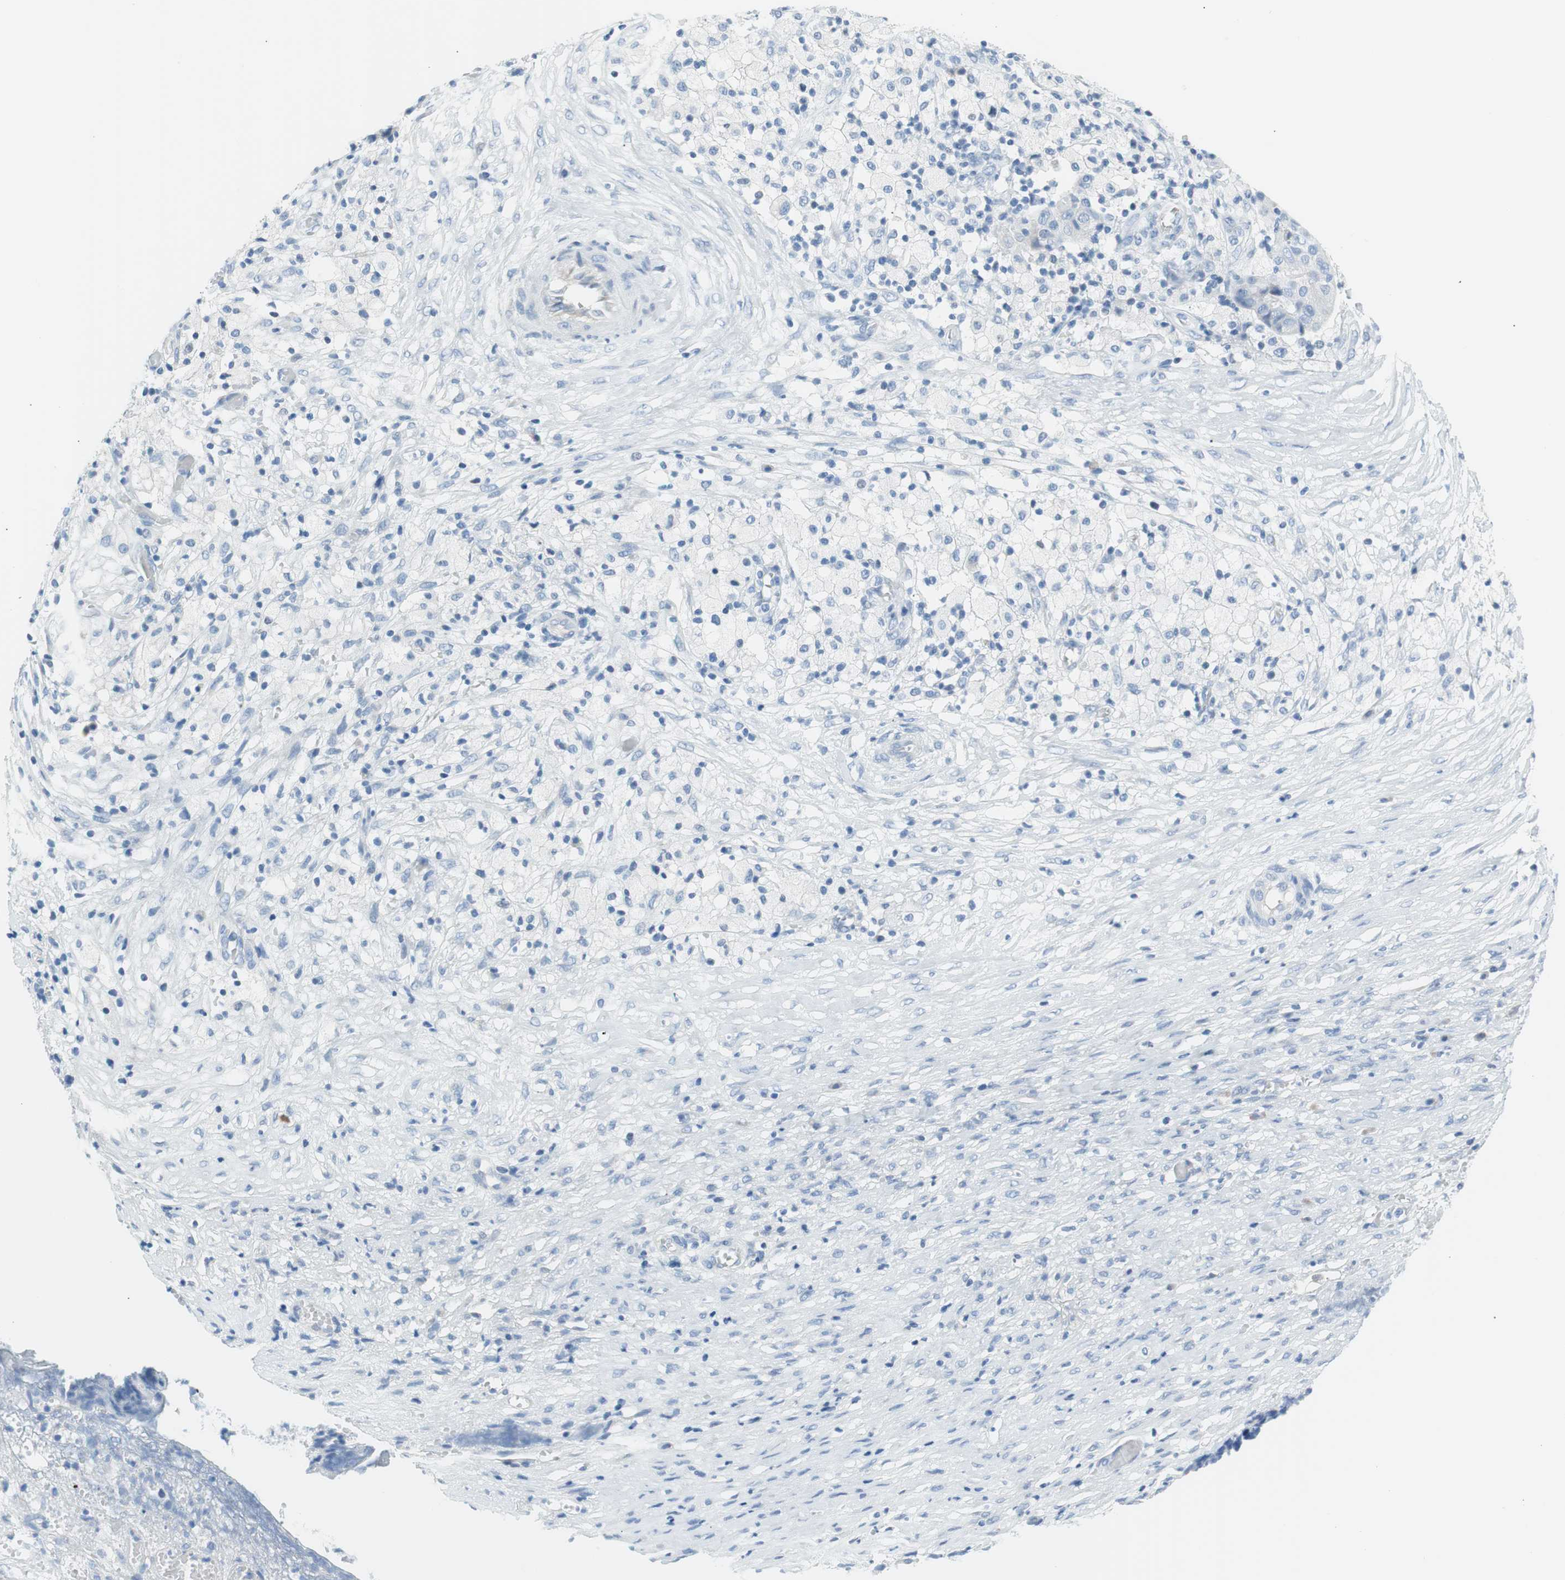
{"staining": {"intensity": "negative", "quantity": "none", "location": "none"}, "tissue": "ovarian cancer", "cell_type": "Tumor cells", "image_type": "cancer", "snomed": [{"axis": "morphology", "description": "Carcinoma, endometroid"}, {"axis": "topography", "description": "Ovary"}], "caption": "High magnification brightfield microscopy of ovarian endometroid carcinoma stained with DAB (brown) and counterstained with hematoxylin (blue): tumor cells show no significant expression. (DAB (3,3'-diaminobenzidine) immunohistochemistry (IHC) visualized using brightfield microscopy, high magnification).", "gene": "MYH1", "patient": {"sex": "female", "age": 42}}